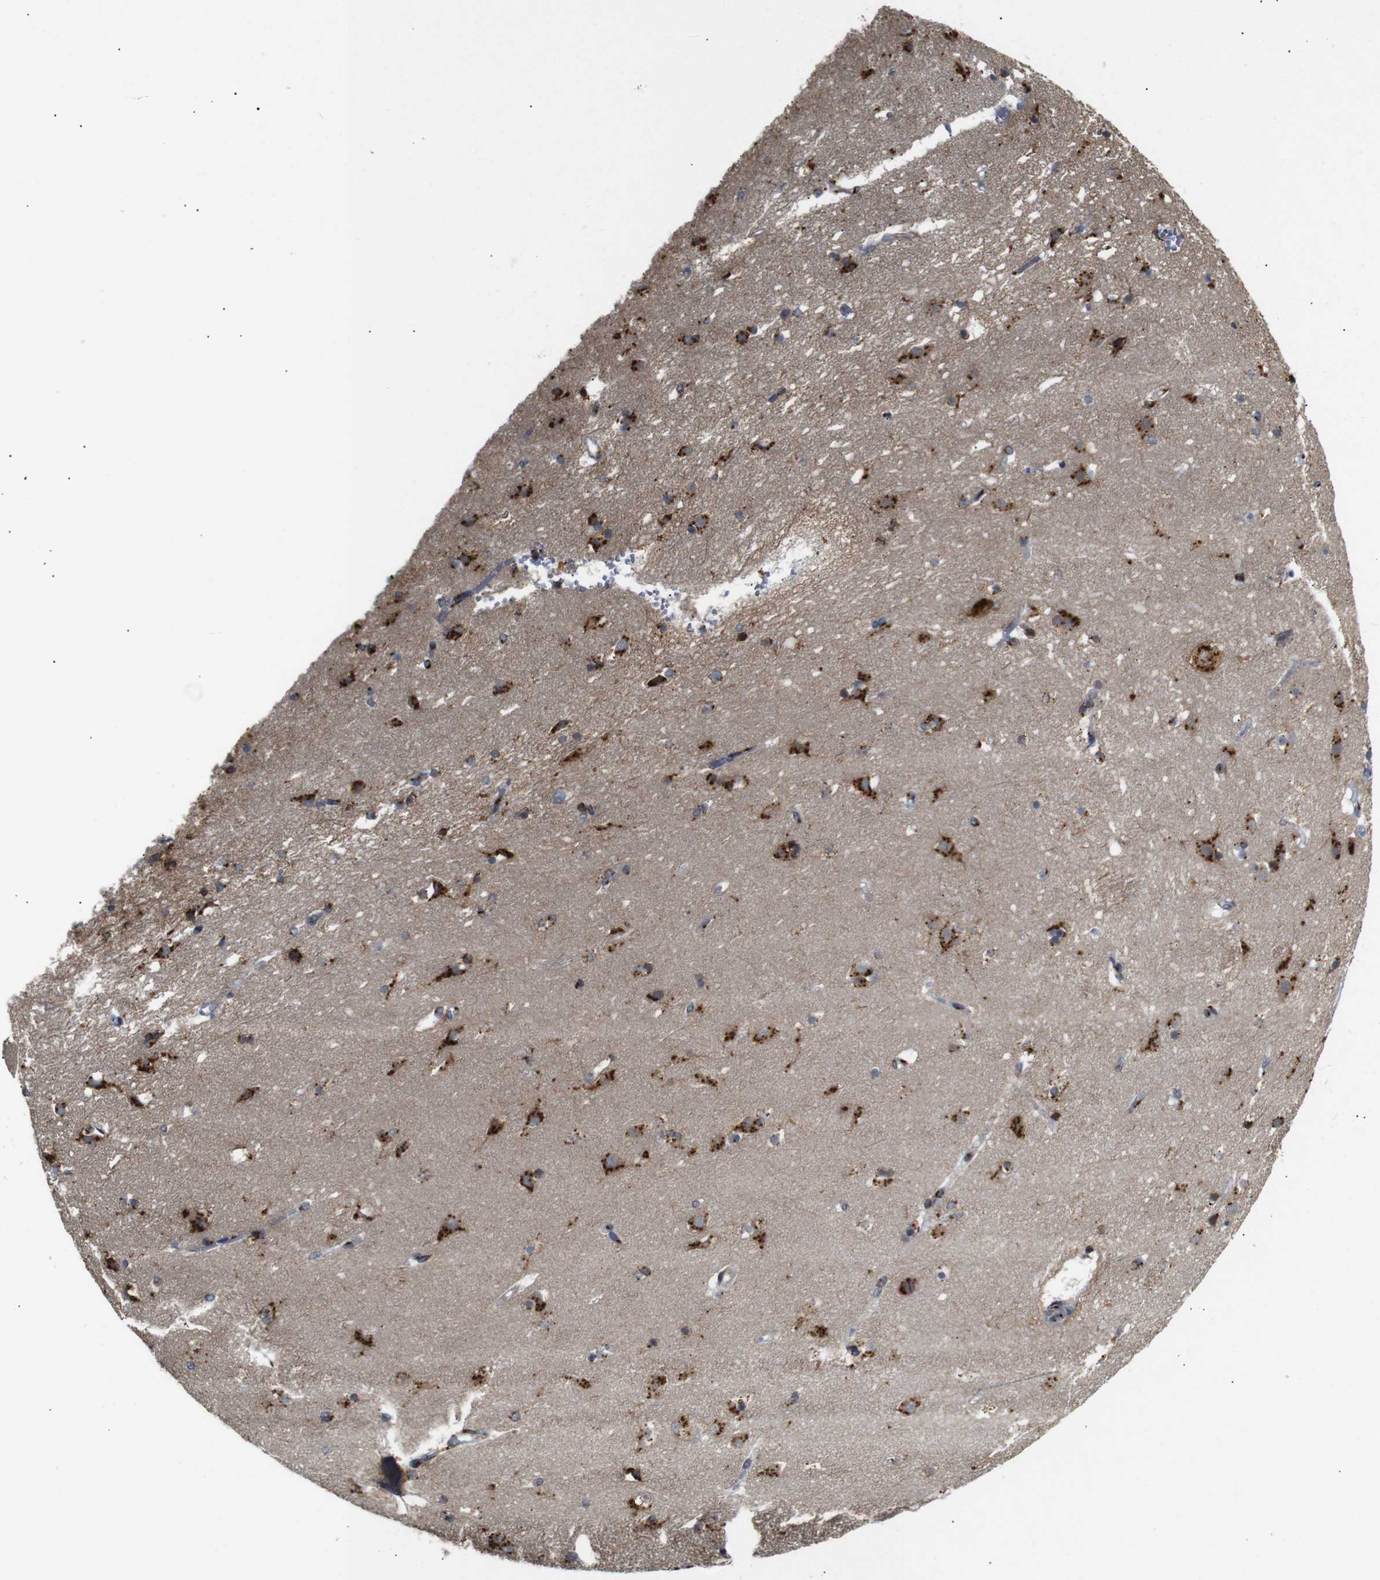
{"staining": {"intensity": "moderate", "quantity": ">75%", "location": "cytoplasmic/membranous"}, "tissue": "caudate", "cell_type": "Glial cells", "image_type": "normal", "snomed": [{"axis": "morphology", "description": "Normal tissue, NOS"}, {"axis": "topography", "description": "Lateral ventricle wall"}], "caption": "DAB immunohistochemical staining of normal caudate shows moderate cytoplasmic/membranous protein staining in approximately >75% of glial cells. The staining was performed using DAB (3,3'-diaminobenzidine) to visualize the protein expression in brown, while the nuclei were stained in blue with hematoxylin (Magnification: 20x).", "gene": "TGOLN2", "patient": {"sex": "male", "age": 45}}